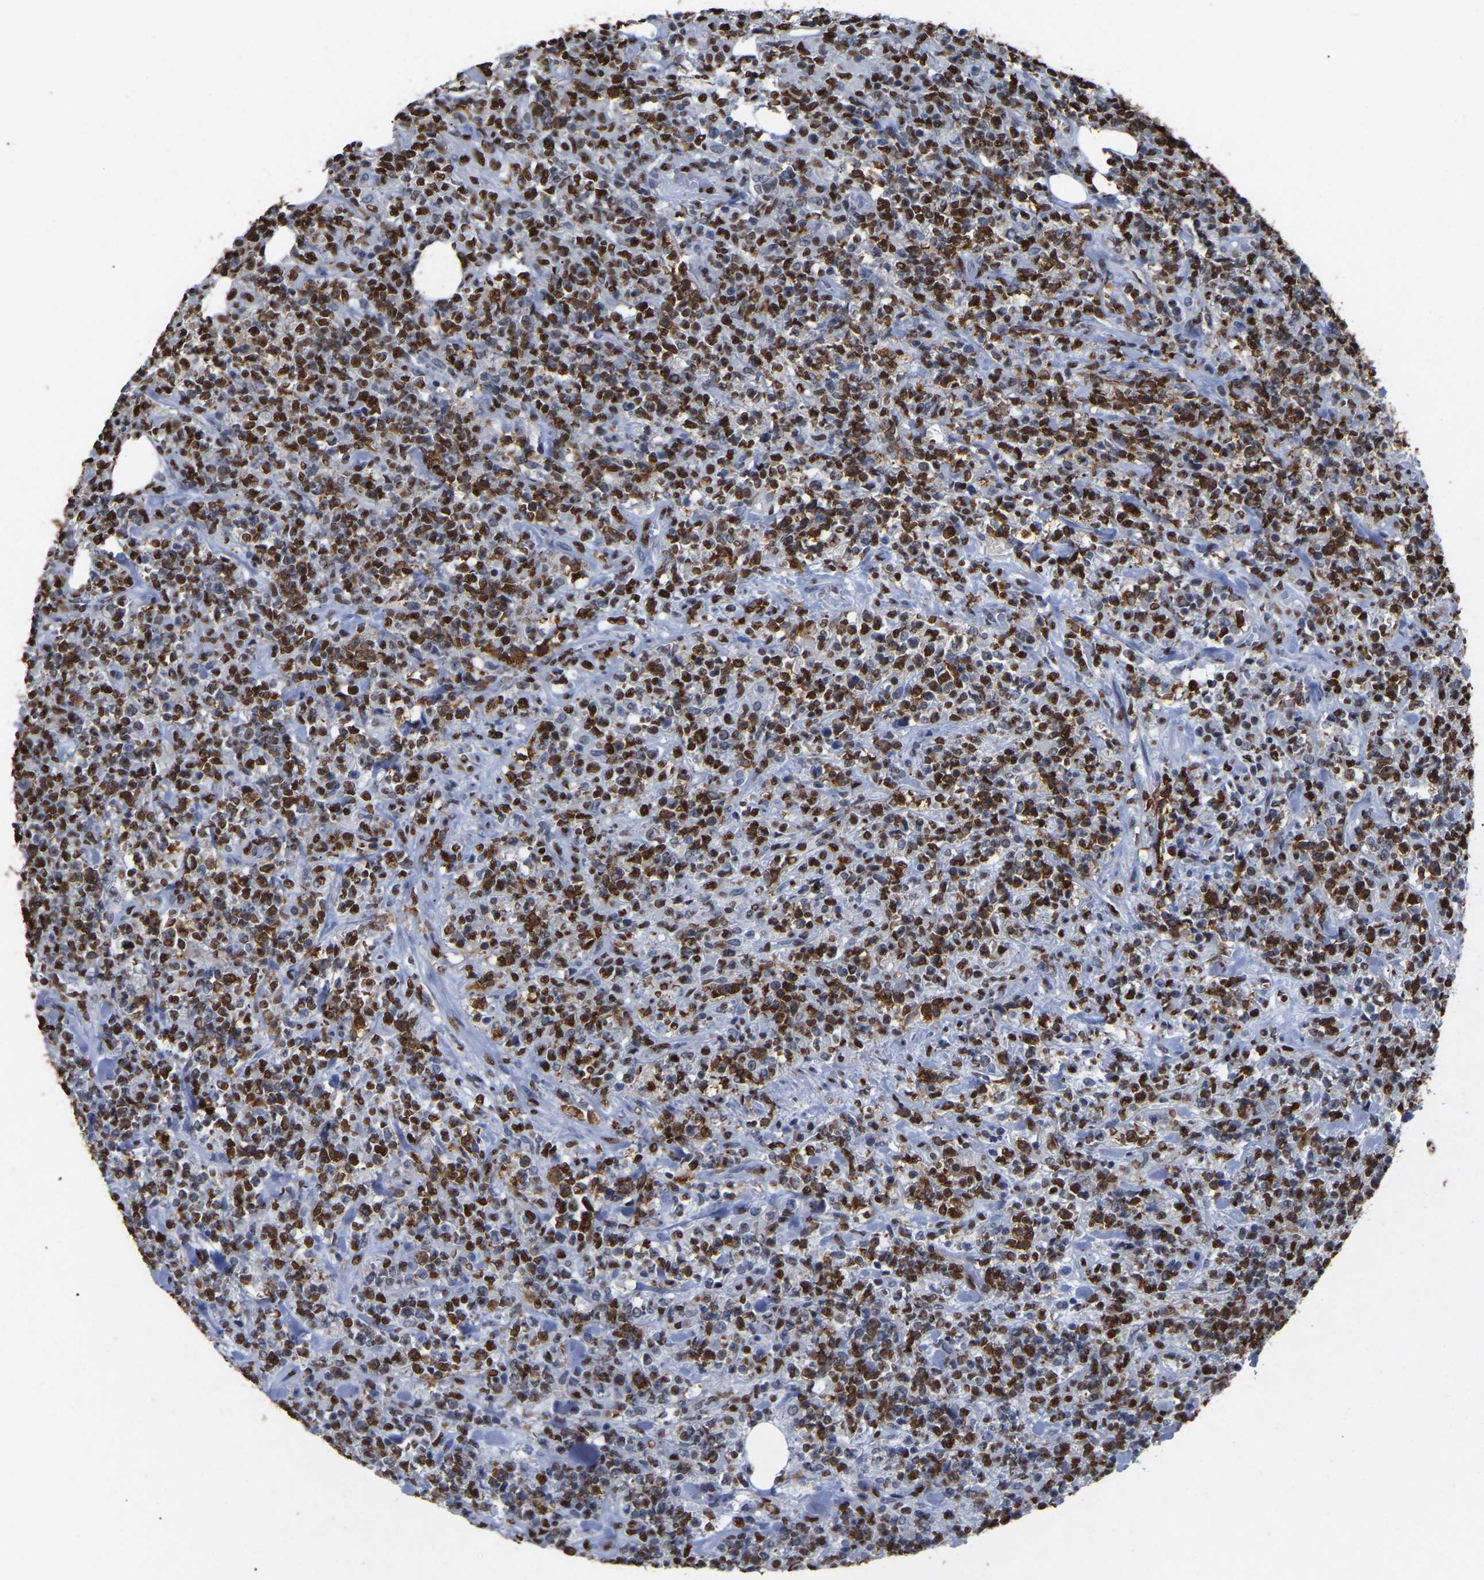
{"staining": {"intensity": "strong", "quantity": ">75%", "location": "nuclear"}, "tissue": "lymphoma", "cell_type": "Tumor cells", "image_type": "cancer", "snomed": [{"axis": "morphology", "description": "Malignant lymphoma, non-Hodgkin's type, High grade"}, {"axis": "topography", "description": "Soft tissue"}], "caption": "Protein expression analysis of lymphoma exhibits strong nuclear staining in approximately >75% of tumor cells.", "gene": "RBL2", "patient": {"sex": "male", "age": 18}}